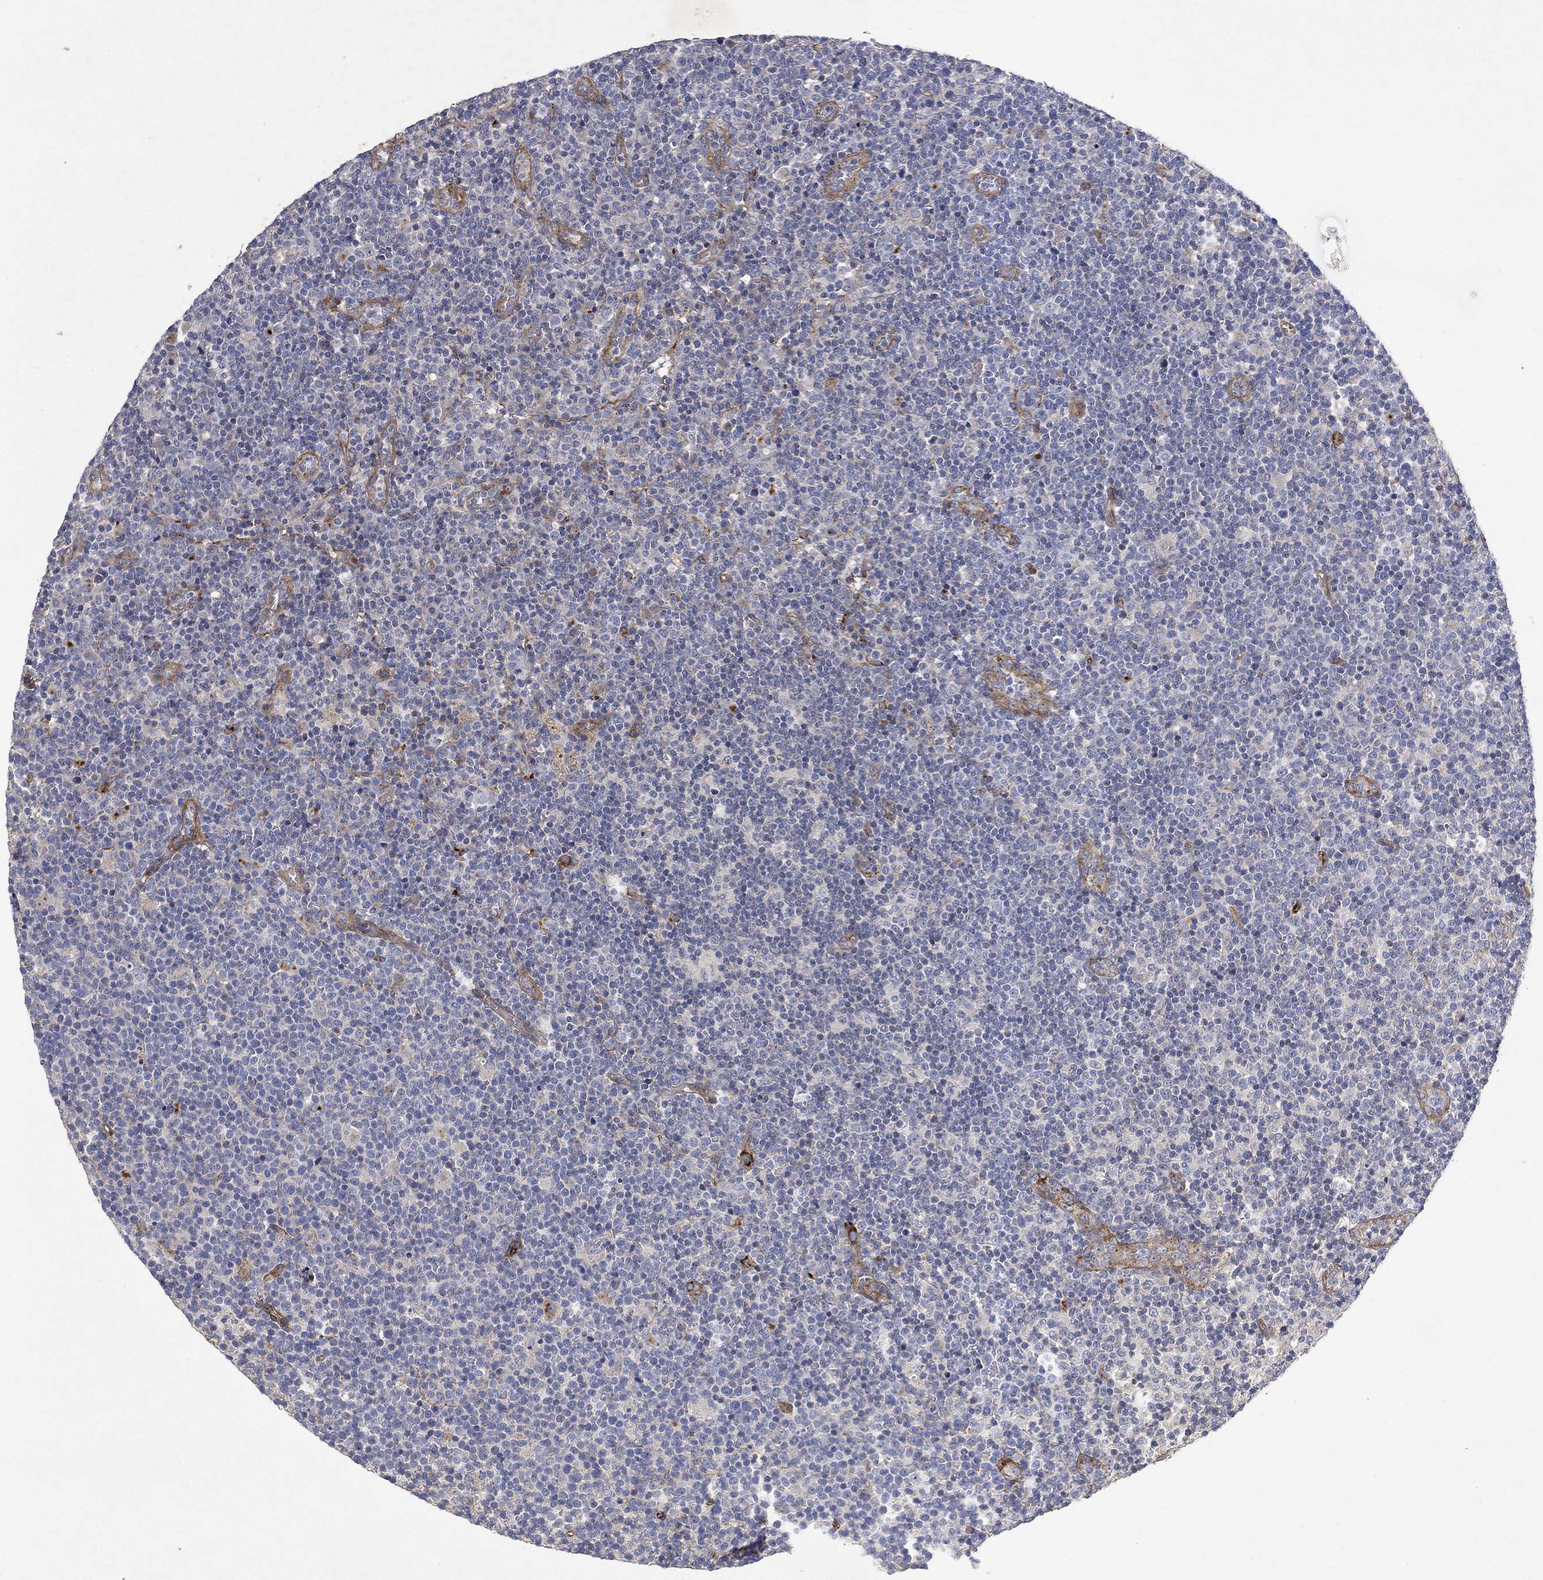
{"staining": {"intensity": "negative", "quantity": "none", "location": "none"}, "tissue": "lymphoma", "cell_type": "Tumor cells", "image_type": "cancer", "snomed": [{"axis": "morphology", "description": "Malignant lymphoma, non-Hodgkin's type, High grade"}, {"axis": "topography", "description": "Lymph node"}], "caption": "Human lymphoma stained for a protein using IHC reveals no expression in tumor cells.", "gene": "COL4A2", "patient": {"sex": "male", "age": 61}}